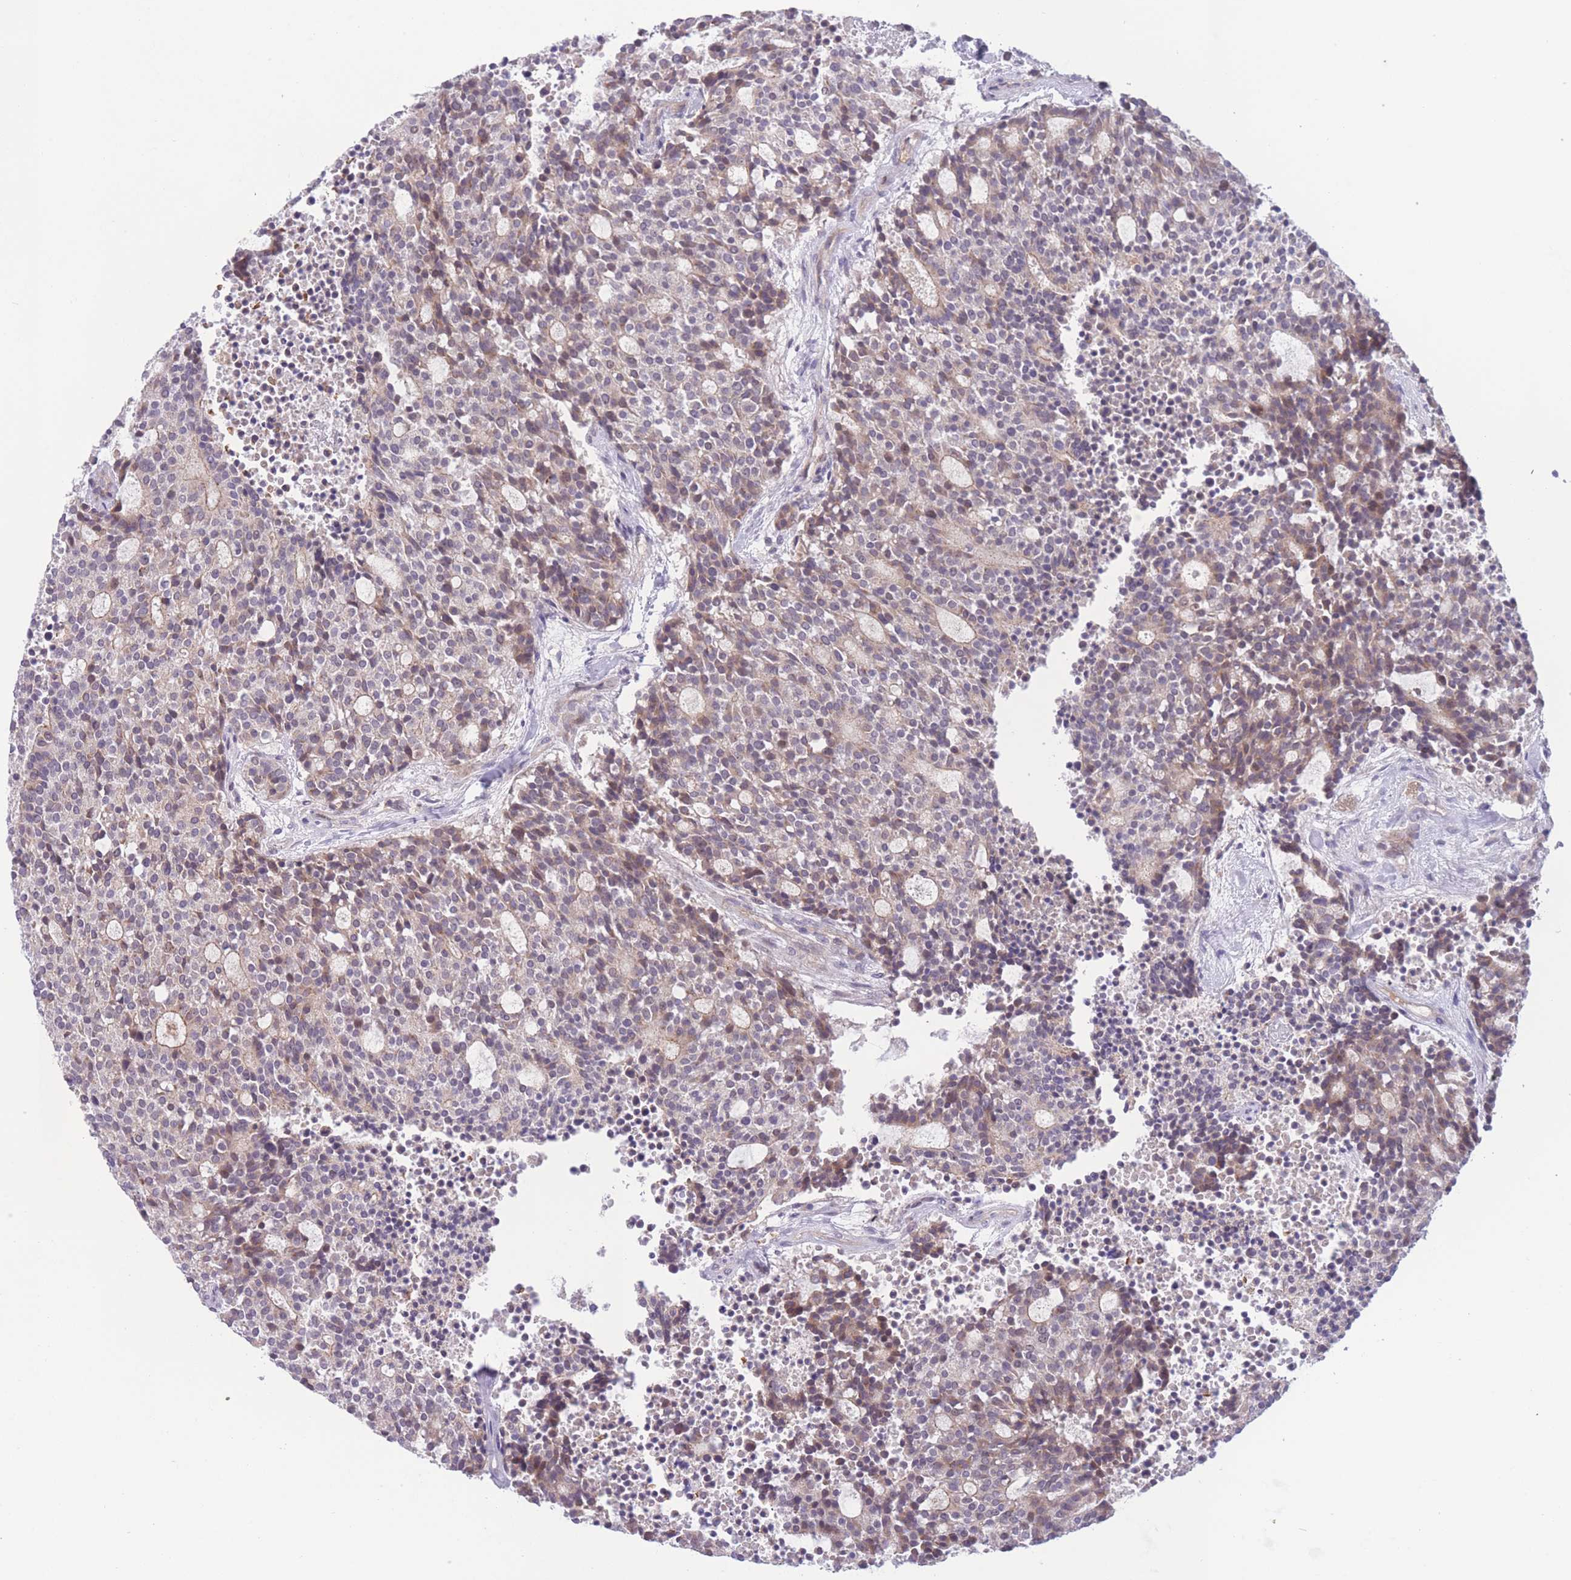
{"staining": {"intensity": "weak", "quantity": "25%-75%", "location": "cytoplasmic/membranous,nuclear"}, "tissue": "carcinoid", "cell_type": "Tumor cells", "image_type": "cancer", "snomed": [{"axis": "morphology", "description": "Carcinoid, malignant, NOS"}, {"axis": "topography", "description": "Pancreas"}], "caption": "Human carcinoid stained with a protein marker exhibits weak staining in tumor cells.", "gene": "FUT5", "patient": {"sex": "female", "age": 54}}